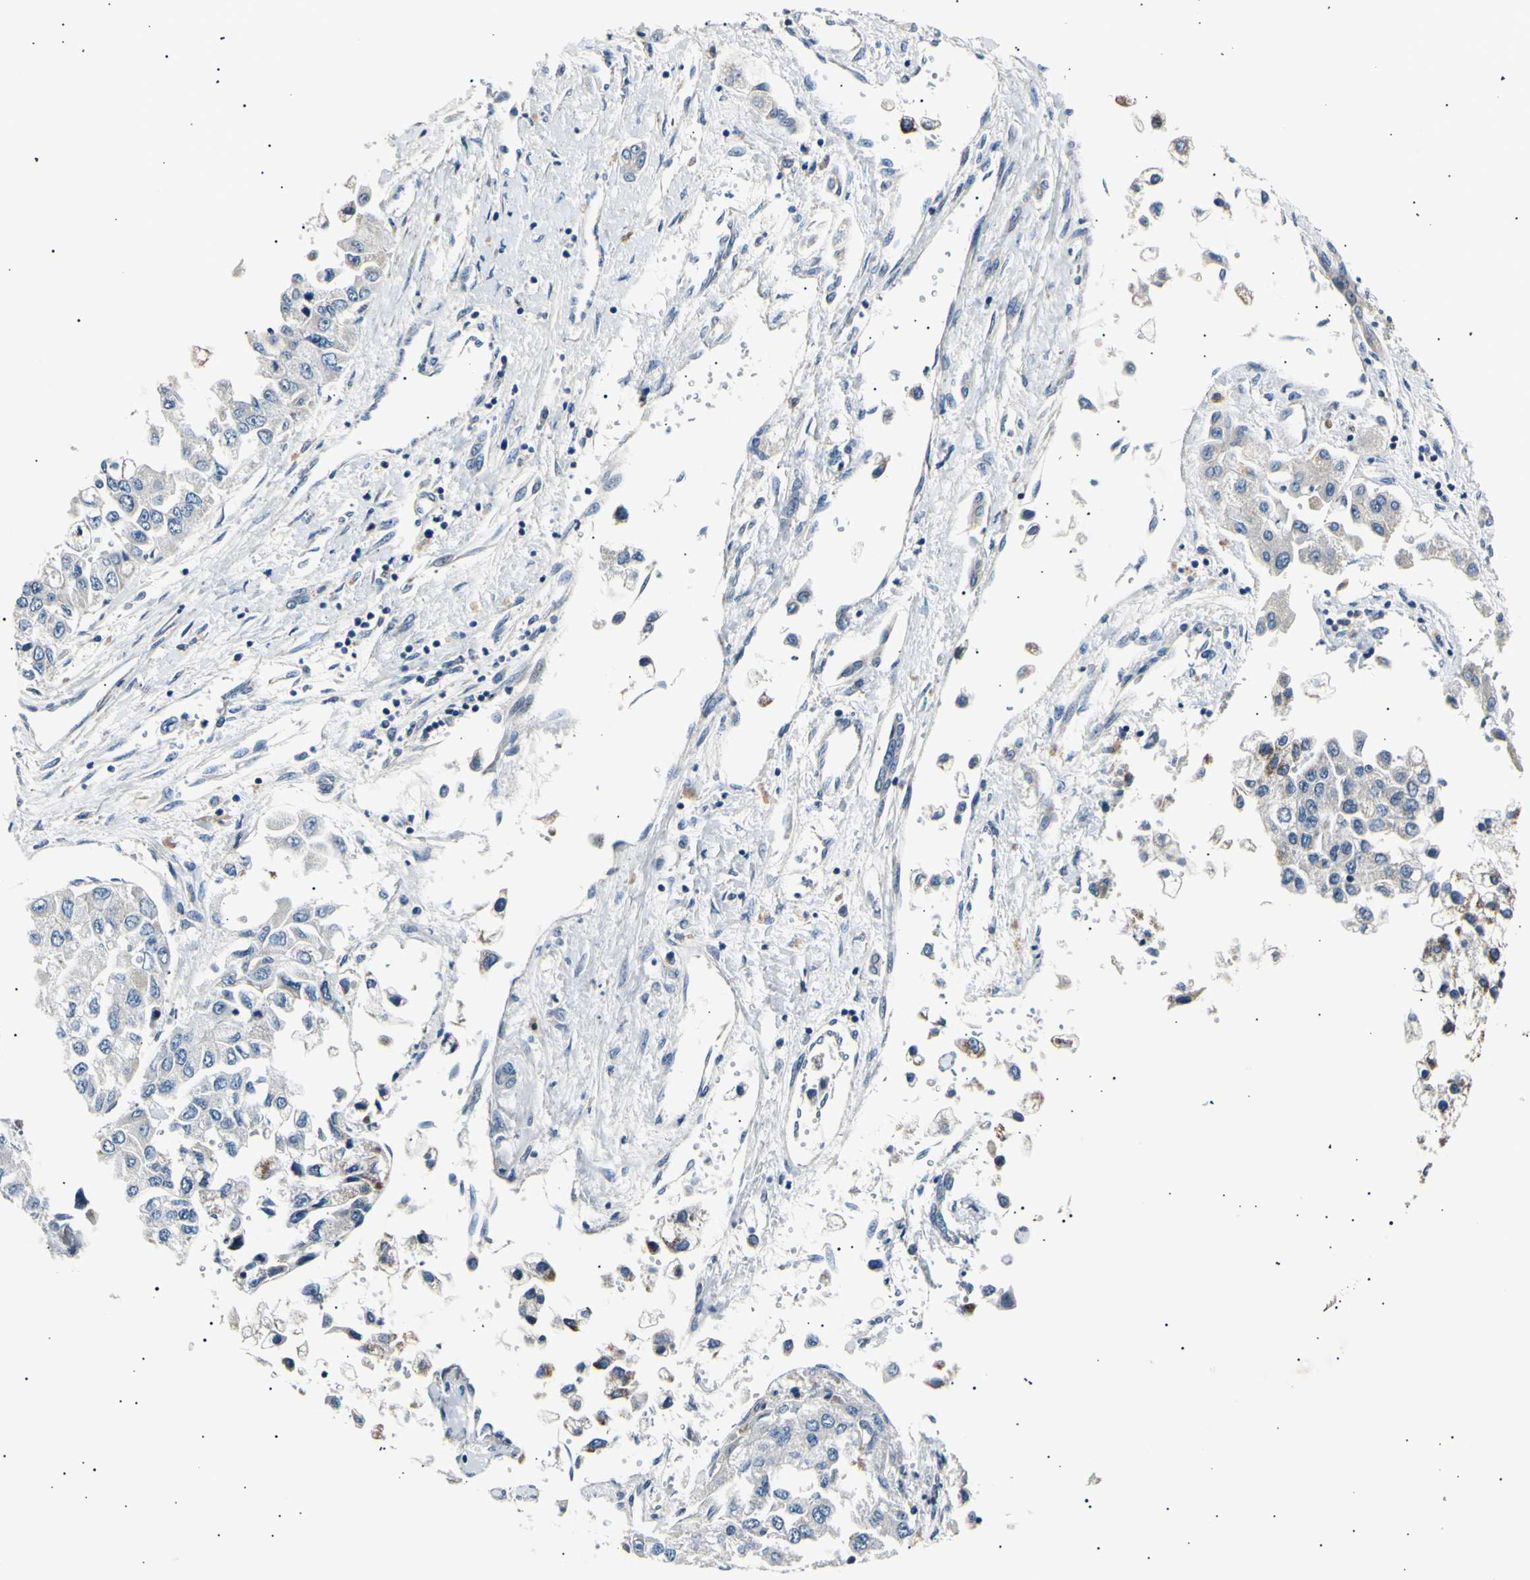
{"staining": {"intensity": "negative", "quantity": "none", "location": "none"}, "tissue": "liver cancer", "cell_type": "Tumor cells", "image_type": "cancer", "snomed": [{"axis": "morphology", "description": "Carcinoma, Hepatocellular, NOS"}, {"axis": "topography", "description": "Liver"}], "caption": "Tumor cells are negative for brown protein staining in liver cancer. (Stains: DAB immunohistochemistry with hematoxylin counter stain, Microscopy: brightfield microscopy at high magnification).", "gene": "ITGA6", "patient": {"sex": "female", "age": 66}}